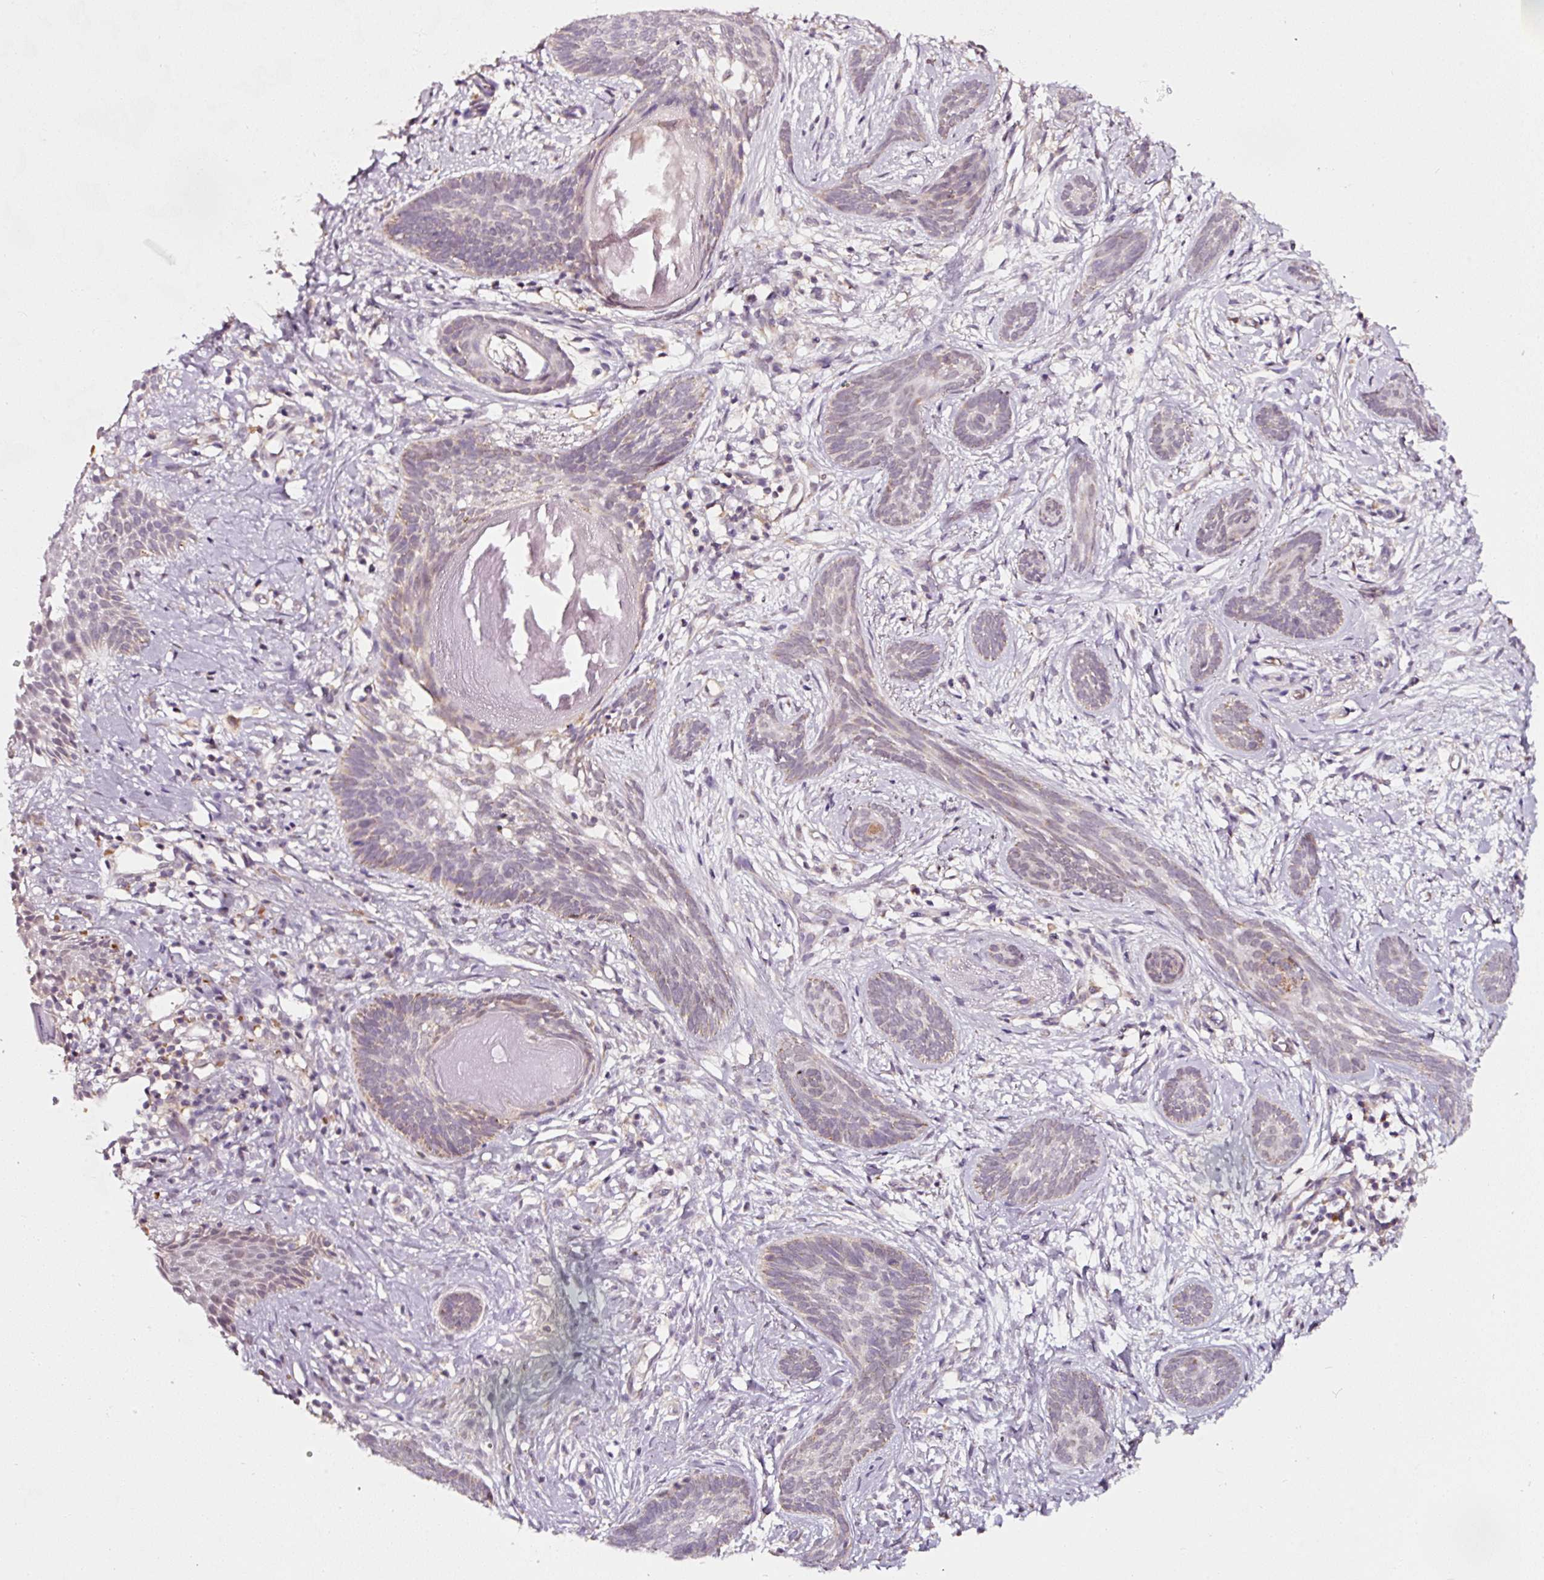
{"staining": {"intensity": "negative", "quantity": "none", "location": "none"}, "tissue": "skin cancer", "cell_type": "Tumor cells", "image_type": "cancer", "snomed": [{"axis": "morphology", "description": "Basal cell carcinoma"}, {"axis": "topography", "description": "Skin"}], "caption": "IHC histopathology image of neoplastic tissue: skin basal cell carcinoma stained with DAB reveals no significant protein staining in tumor cells.", "gene": "ZNF460", "patient": {"sex": "female", "age": 81}}